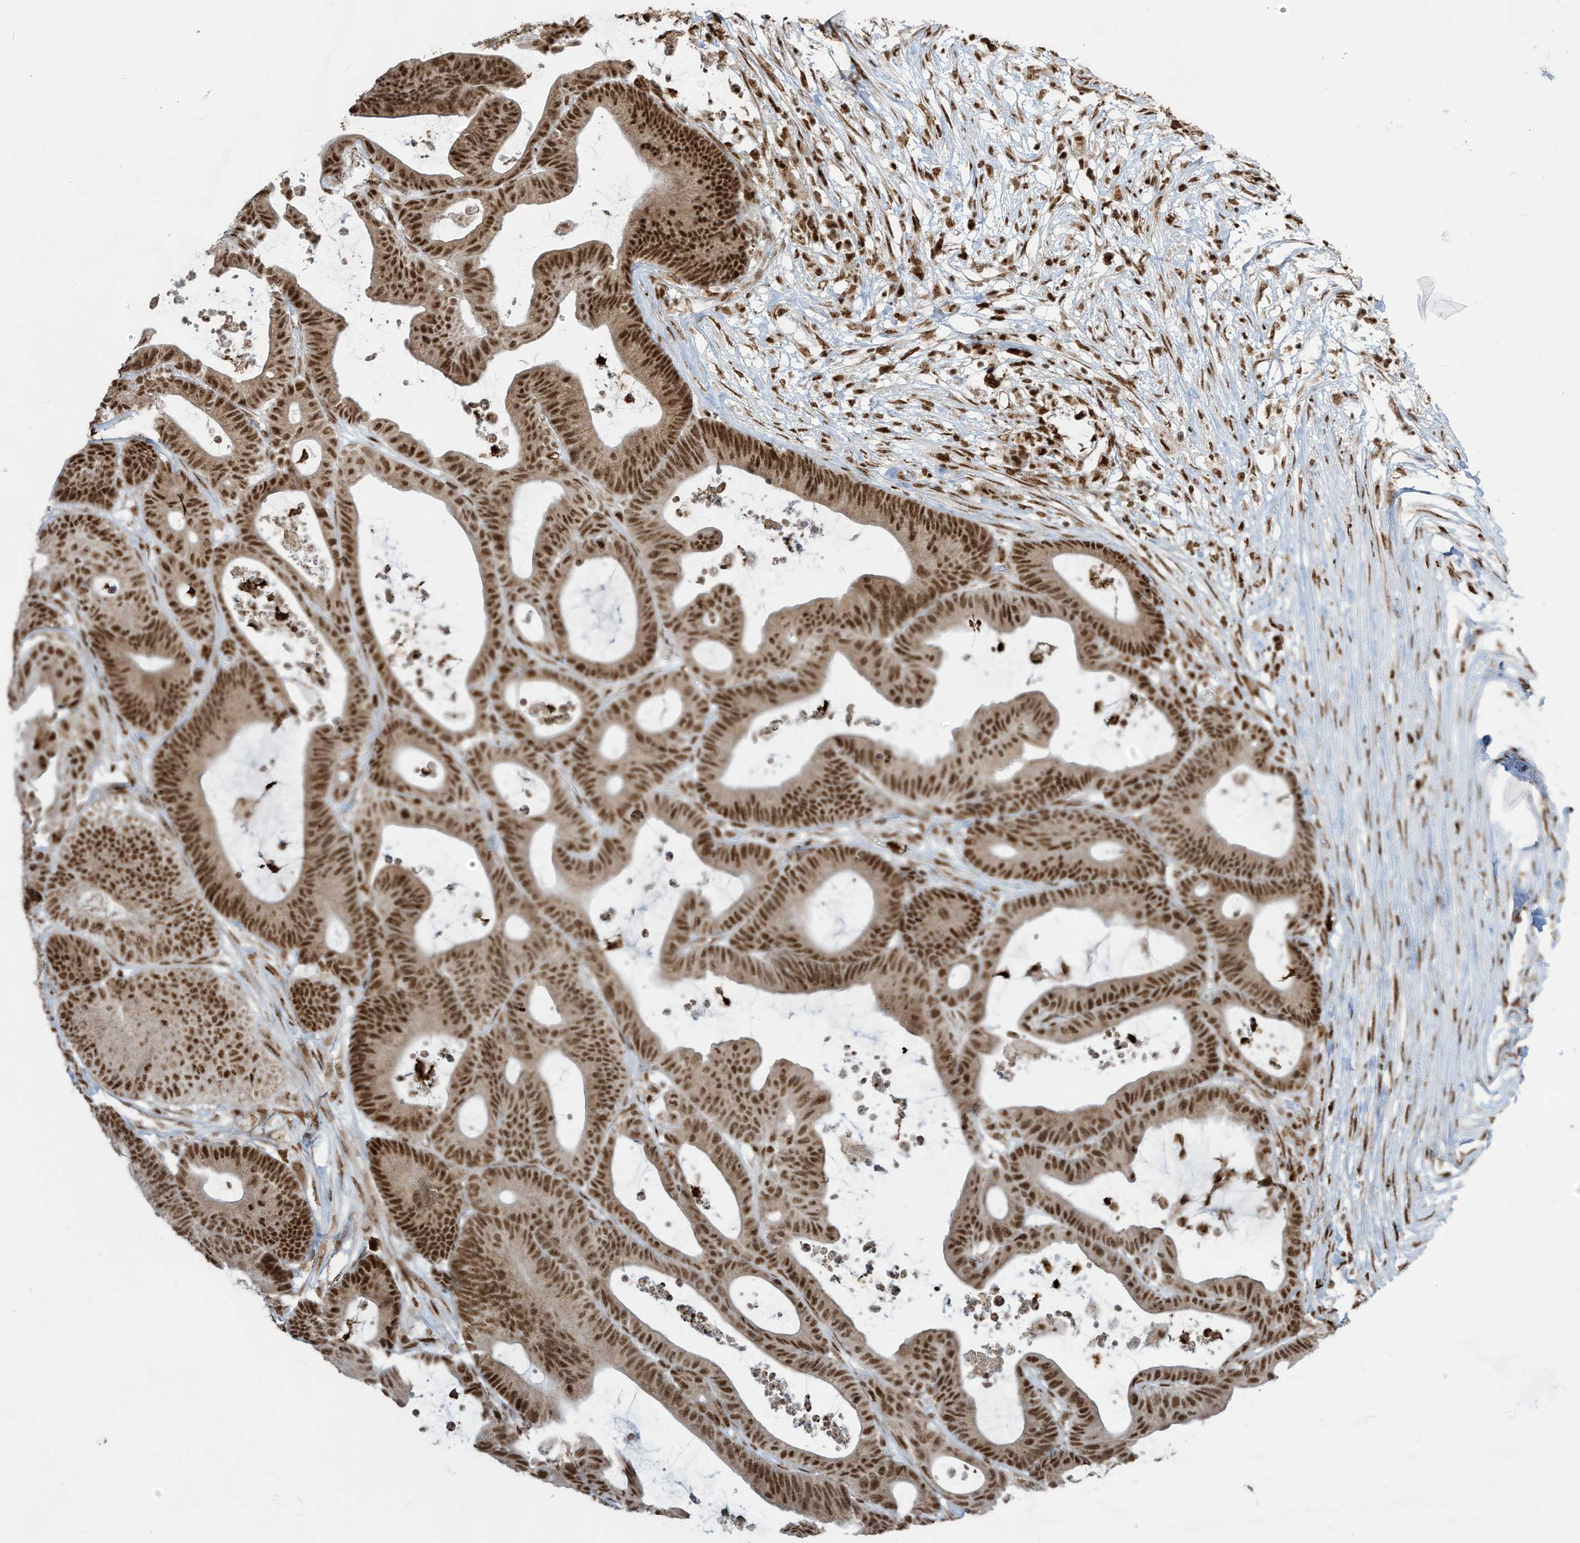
{"staining": {"intensity": "strong", "quantity": ">75%", "location": "nuclear"}, "tissue": "colorectal cancer", "cell_type": "Tumor cells", "image_type": "cancer", "snomed": [{"axis": "morphology", "description": "Adenocarcinoma, NOS"}, {"axis": "topography", "description": "Colon"}], "caption": "Colorectal cancer stained with a protein marker exhibits strong staining in tumor cells.", "gene": "LBH", "patient": {"sex": "female", "age": 84}}